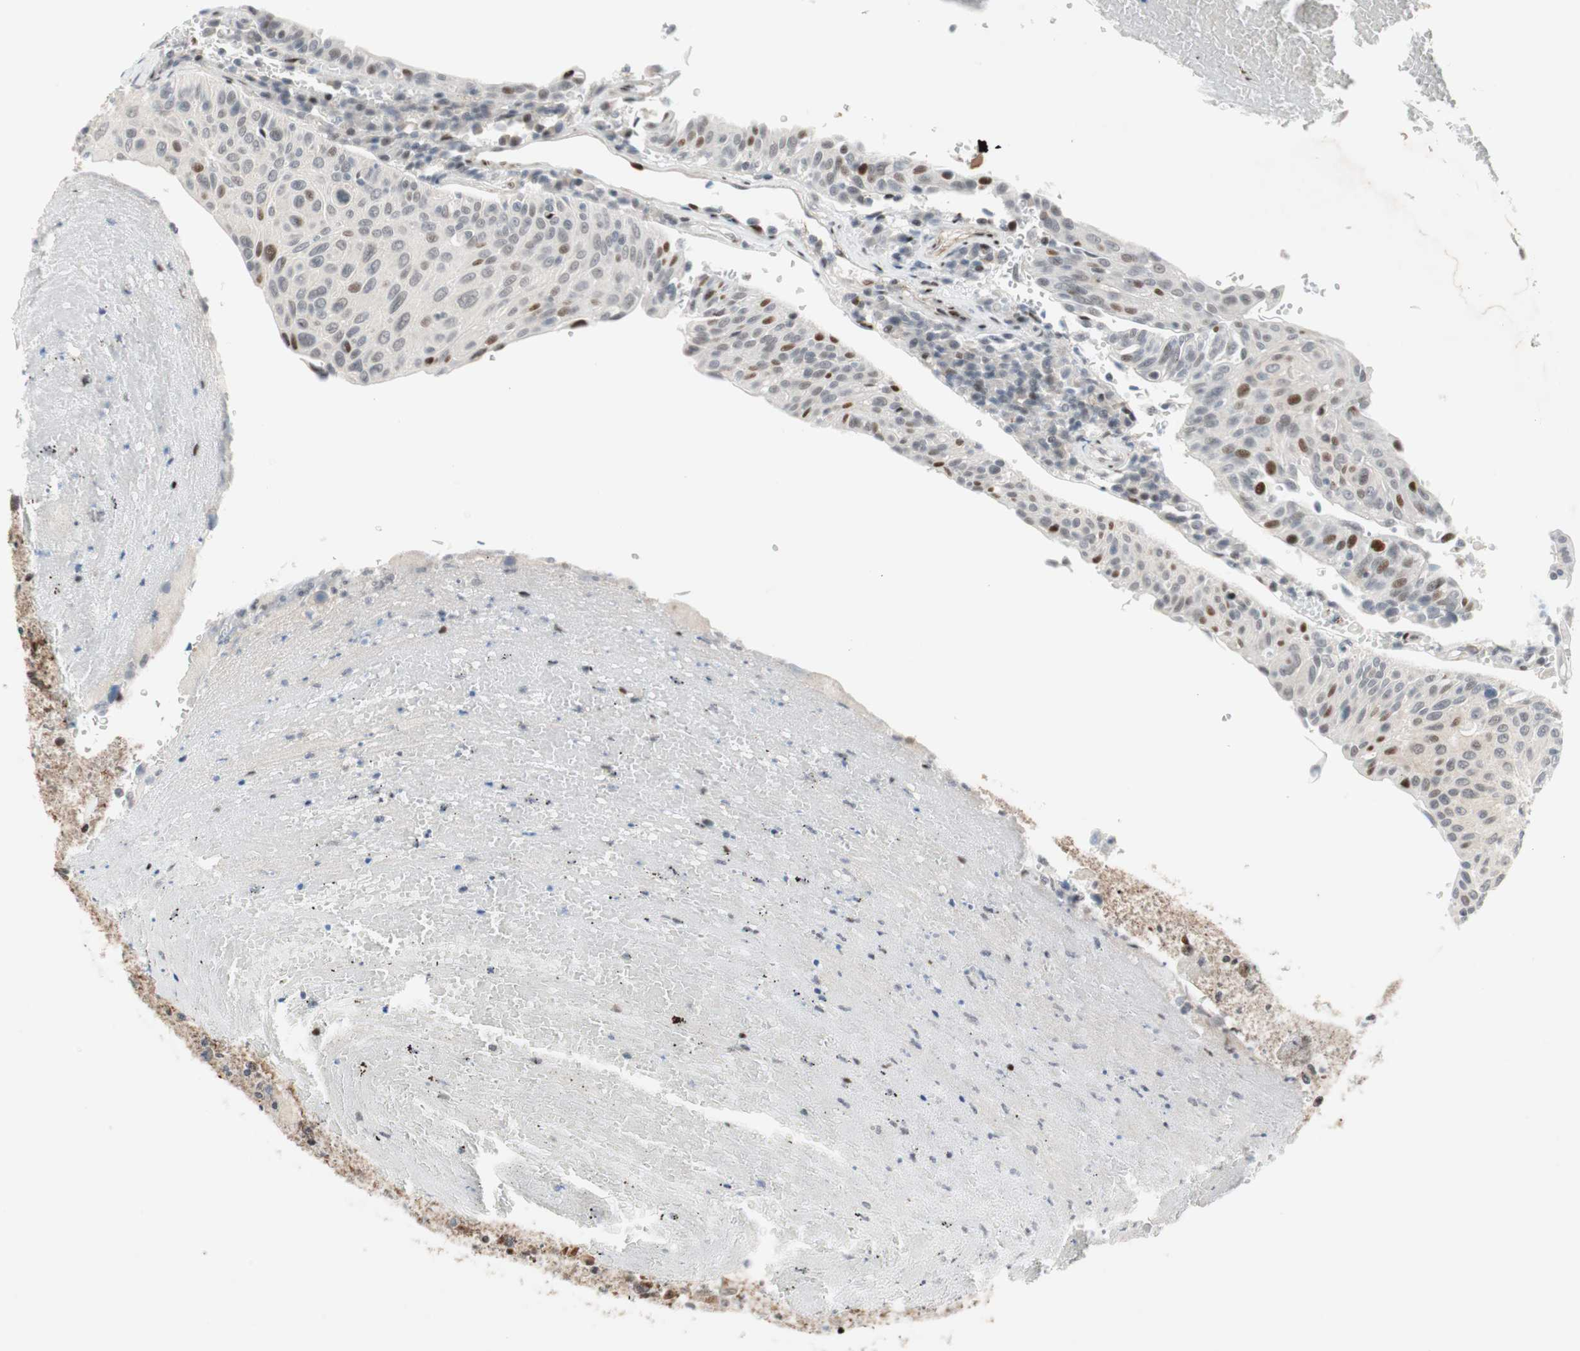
{"staining": {"intensity": "strong", "quantity": "<25%", "location": "nuclear"}, "tissue": "urothelial cancer", "cell_type": "Tumor cells", "image_type": "cancer", "snomed": [{"axis": "morphology", "description": "Urothelial carcinoma, High grade"}, {"axis": "topography", "description": "Urinary bladder"}], "caption": "High-magnification brightfield microscopy of urothelial cancer stained with DAB (3,3'-diaminobenzidine) (brown) and counterstained with hematoxylin (blue). tumor cells exhibit strong nuclear expression is present in about<25% of cells.", "gene": "FBXO44", "patient": {"sex": "male", "age": 66}}